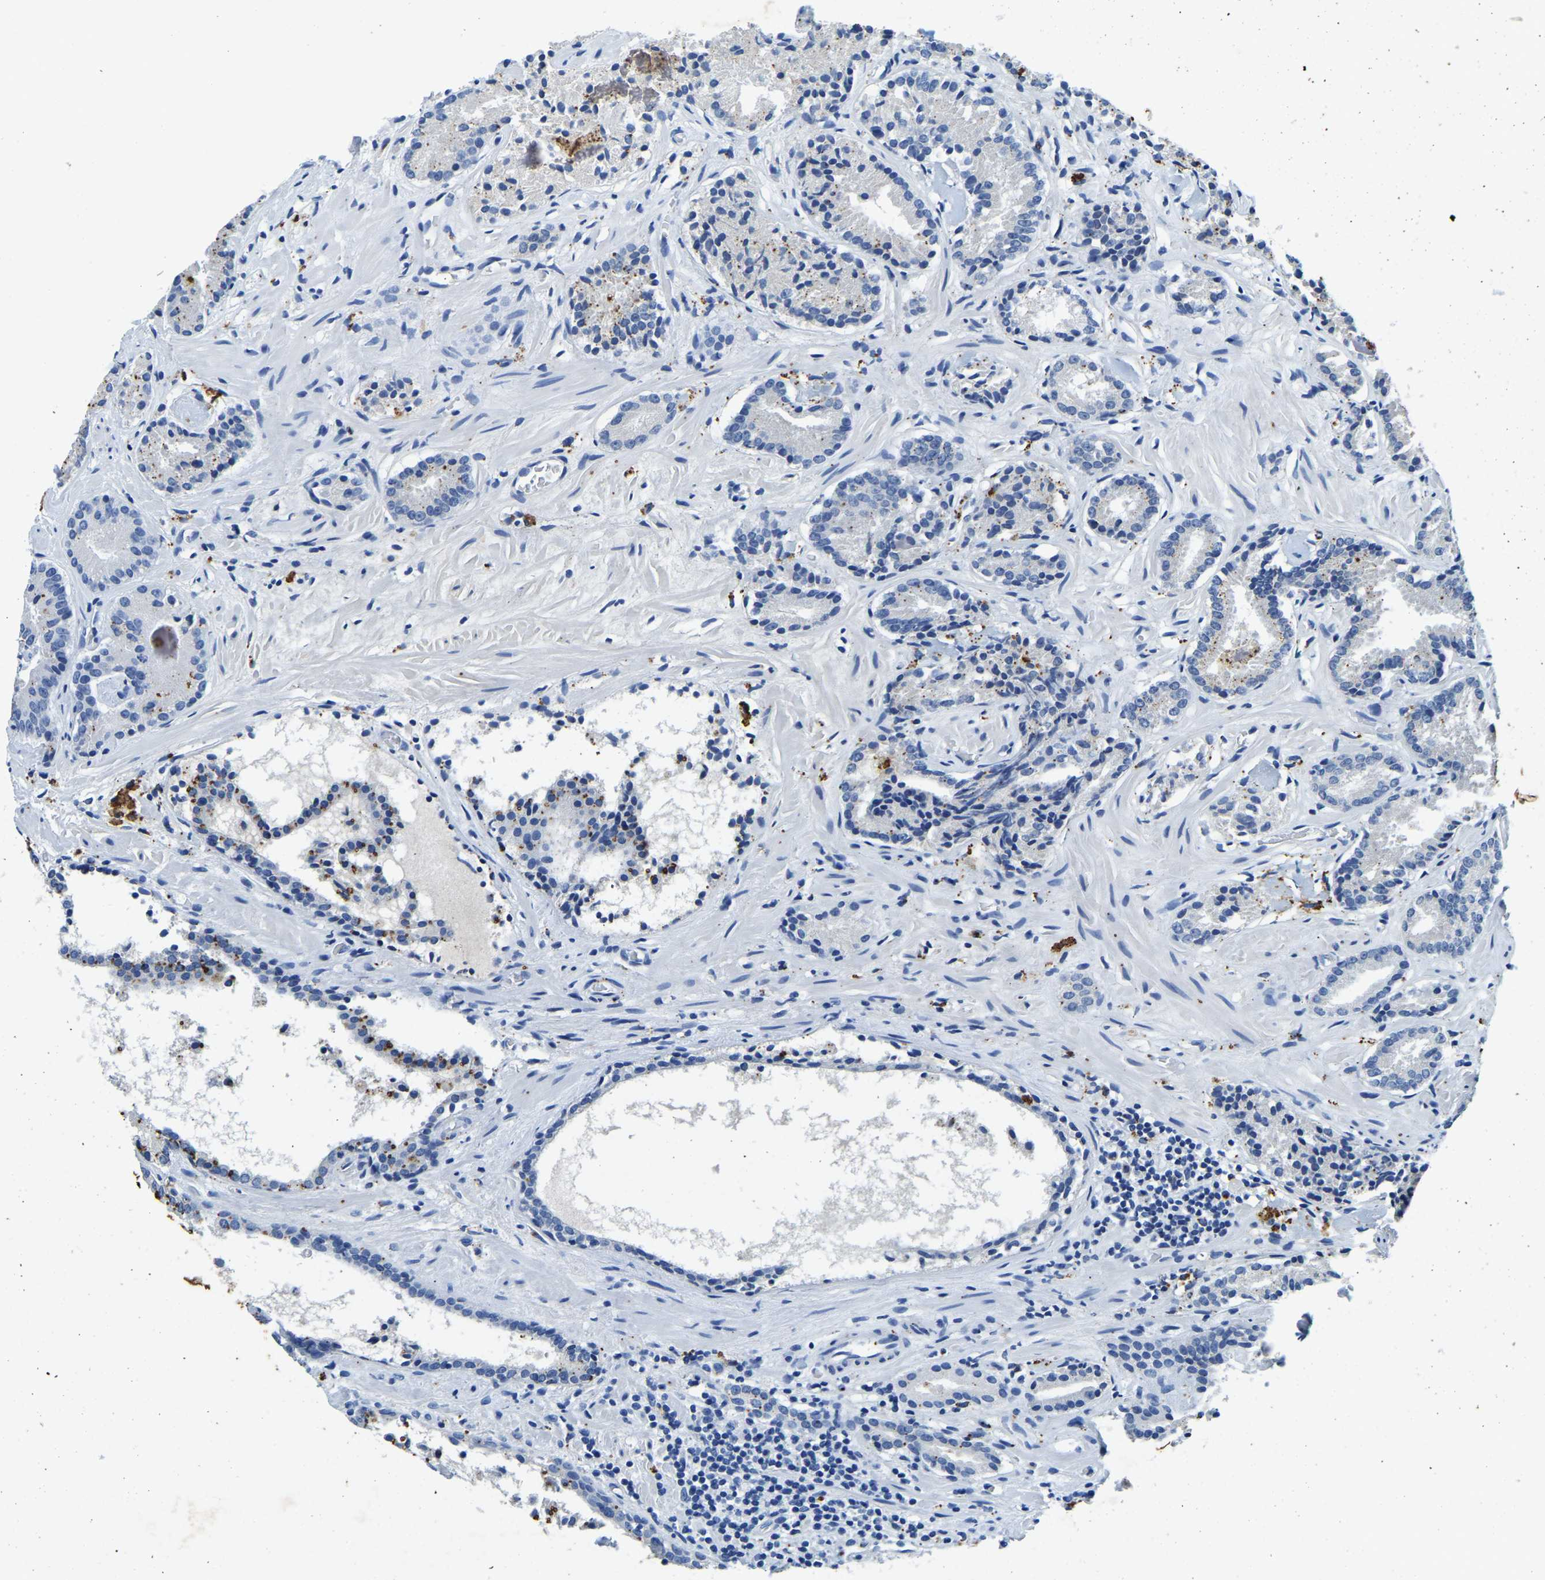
{"staining": {"intensity": "negative", "quantity": "none", "location": "none"}, "tissue": "prostate cancer", "cell_type": "Tumor cells", "image_type": "cancer", "snomed": [{"axis": "morphology", "description": "Adenocarcinoma, Low grade"}, {"axis": "topography", "description": "Prostate"}], "caption": "A photomicrograph of human prostate cancer is negative for staining in tumor cells.", "gene": "UBN2", "patient": {"sex": "male", "age": 51}}